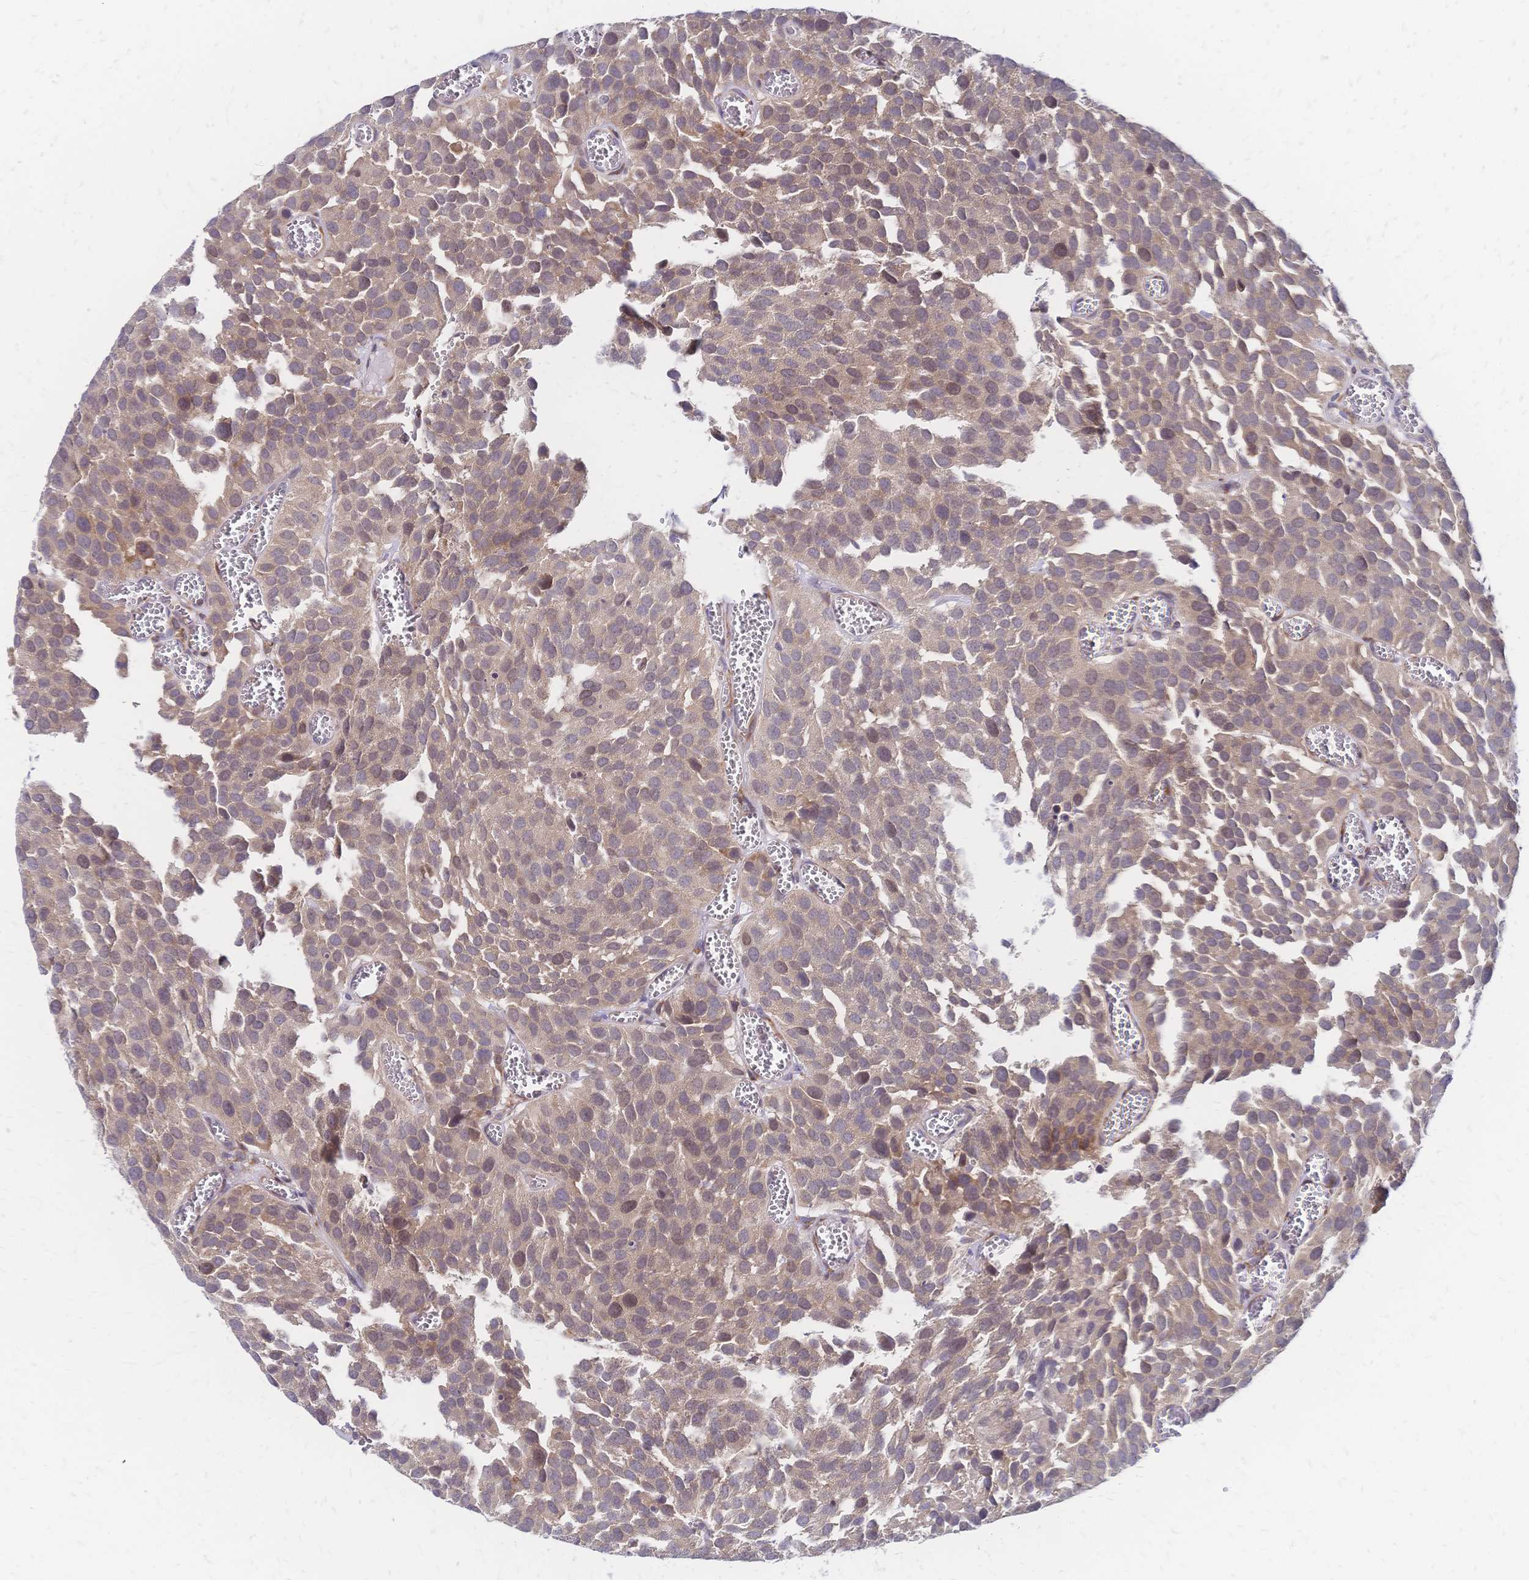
{"staining": {"intensity": "weak", "quantity": "25%-75%", "location": "cytoplasmic/membranous,nuclear"}, "tissue": "urothelial cancer", "cell_type": "Tumor cells", "image_type": "cancer", "snomed": [{"axis": "morphology", "description": "Urothelial carcinoma, Low grade"}, {"axis": "topography", "description": "Urinary bladder"}], "caption": "This histopathology image displays IHC staining of urothelial cancer, with low weak cytoplasmic/membranous and nuclear staining in approximately 25%-75% of tumor cells.", "gene": "CBX7", "patient": {"sex": "female", "age": 69}}